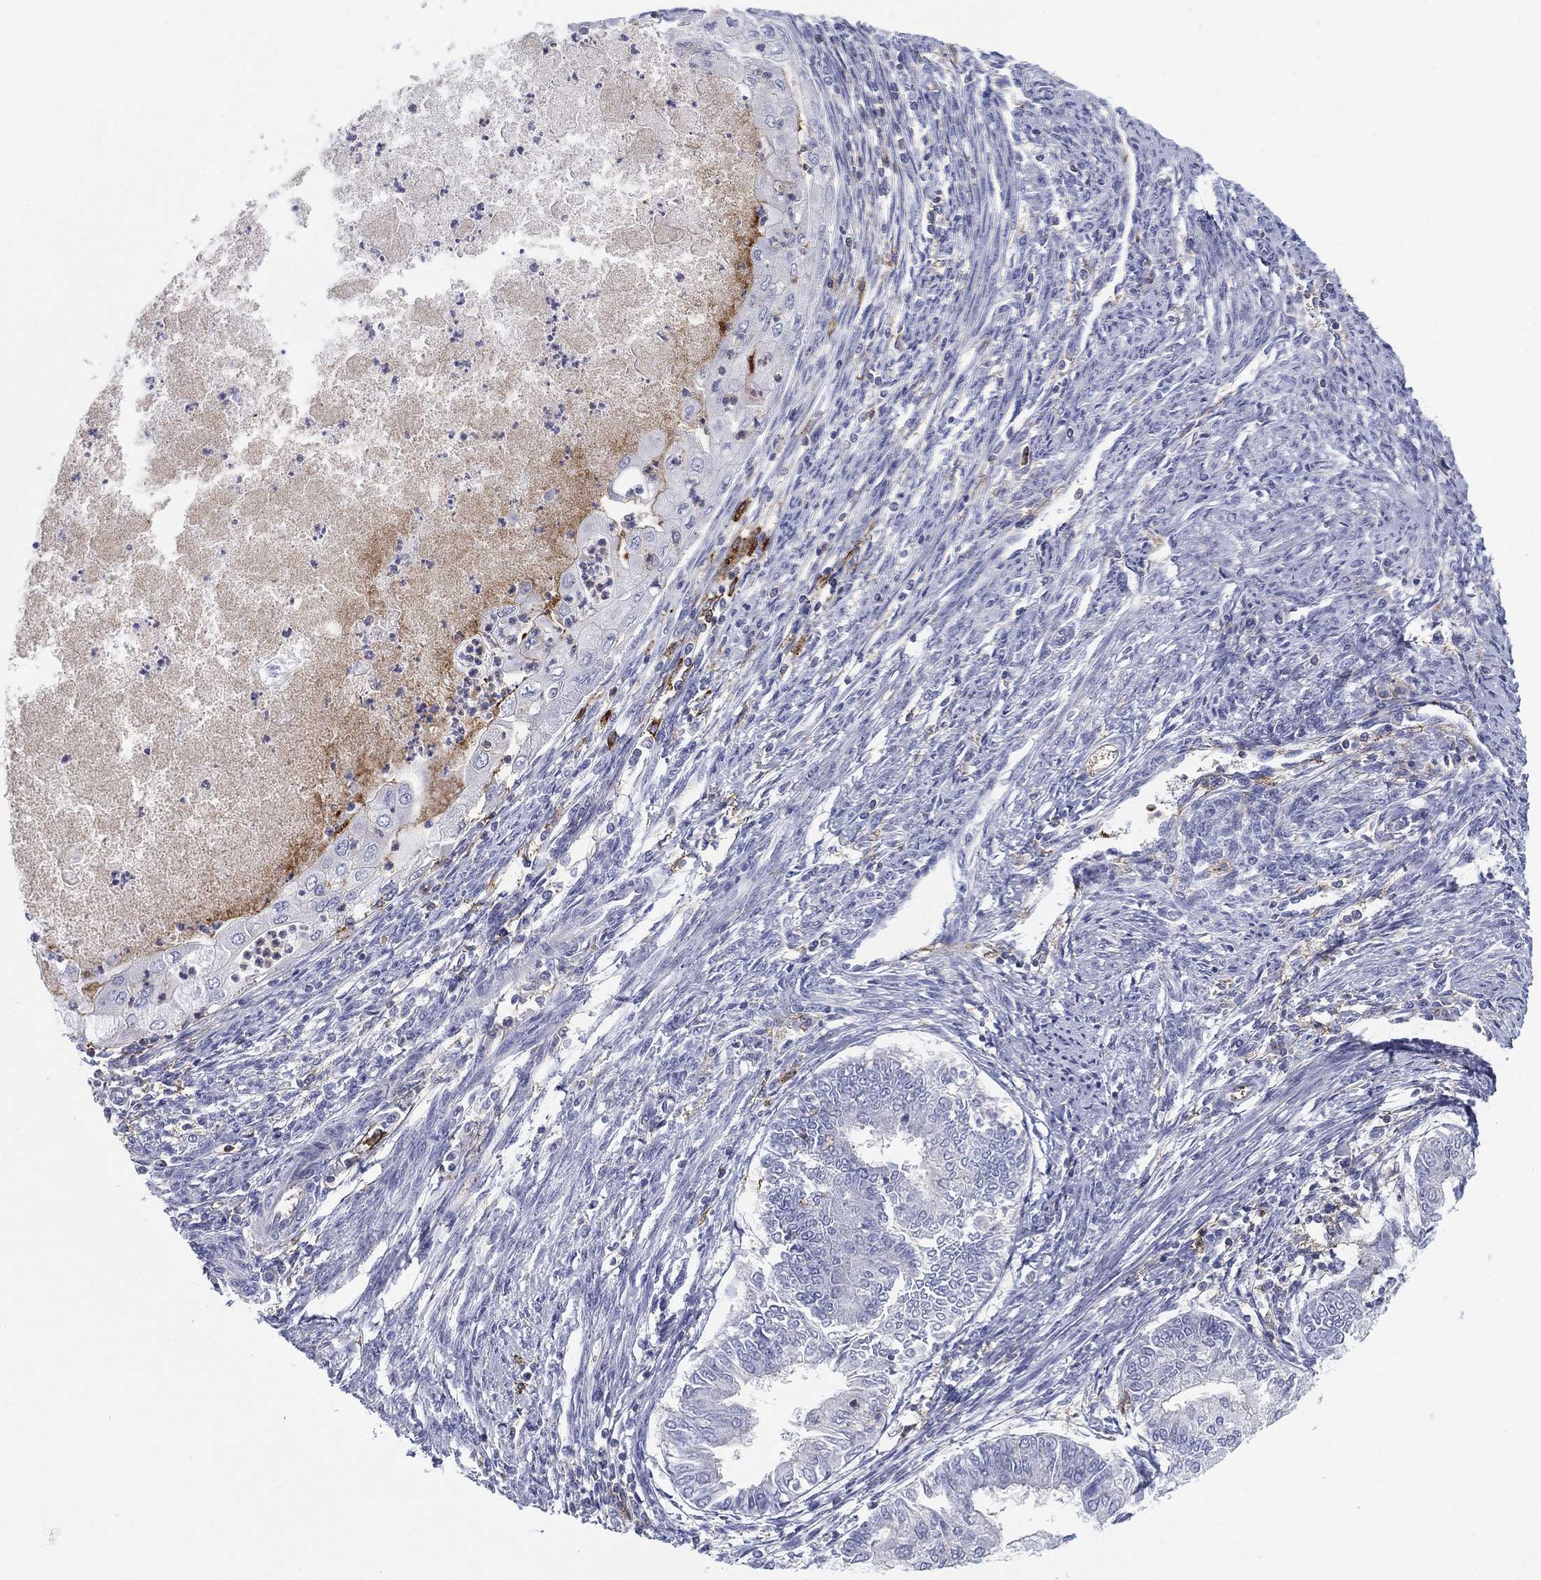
{"staining": {"intensity": "negative", "quantity": "none", "location": "none"}, "tissue": "endometrial cancer", "cell_type": "Tumor cells", "image_type": "cancer", "snomed": [{"axis": "morphology", "description": "Adenocarcinoma, NOS"}, {"axis": "topography", "description": "Endometrium"}], "caption": "DAB (3,3'-diaminobenzidine) immunohistochemical staining of adenocarcinoma (endometrial) shows no significant expression in tumor cells.", "gene": "SELPLG", "patient": {"sex": "female", "age": 59}}